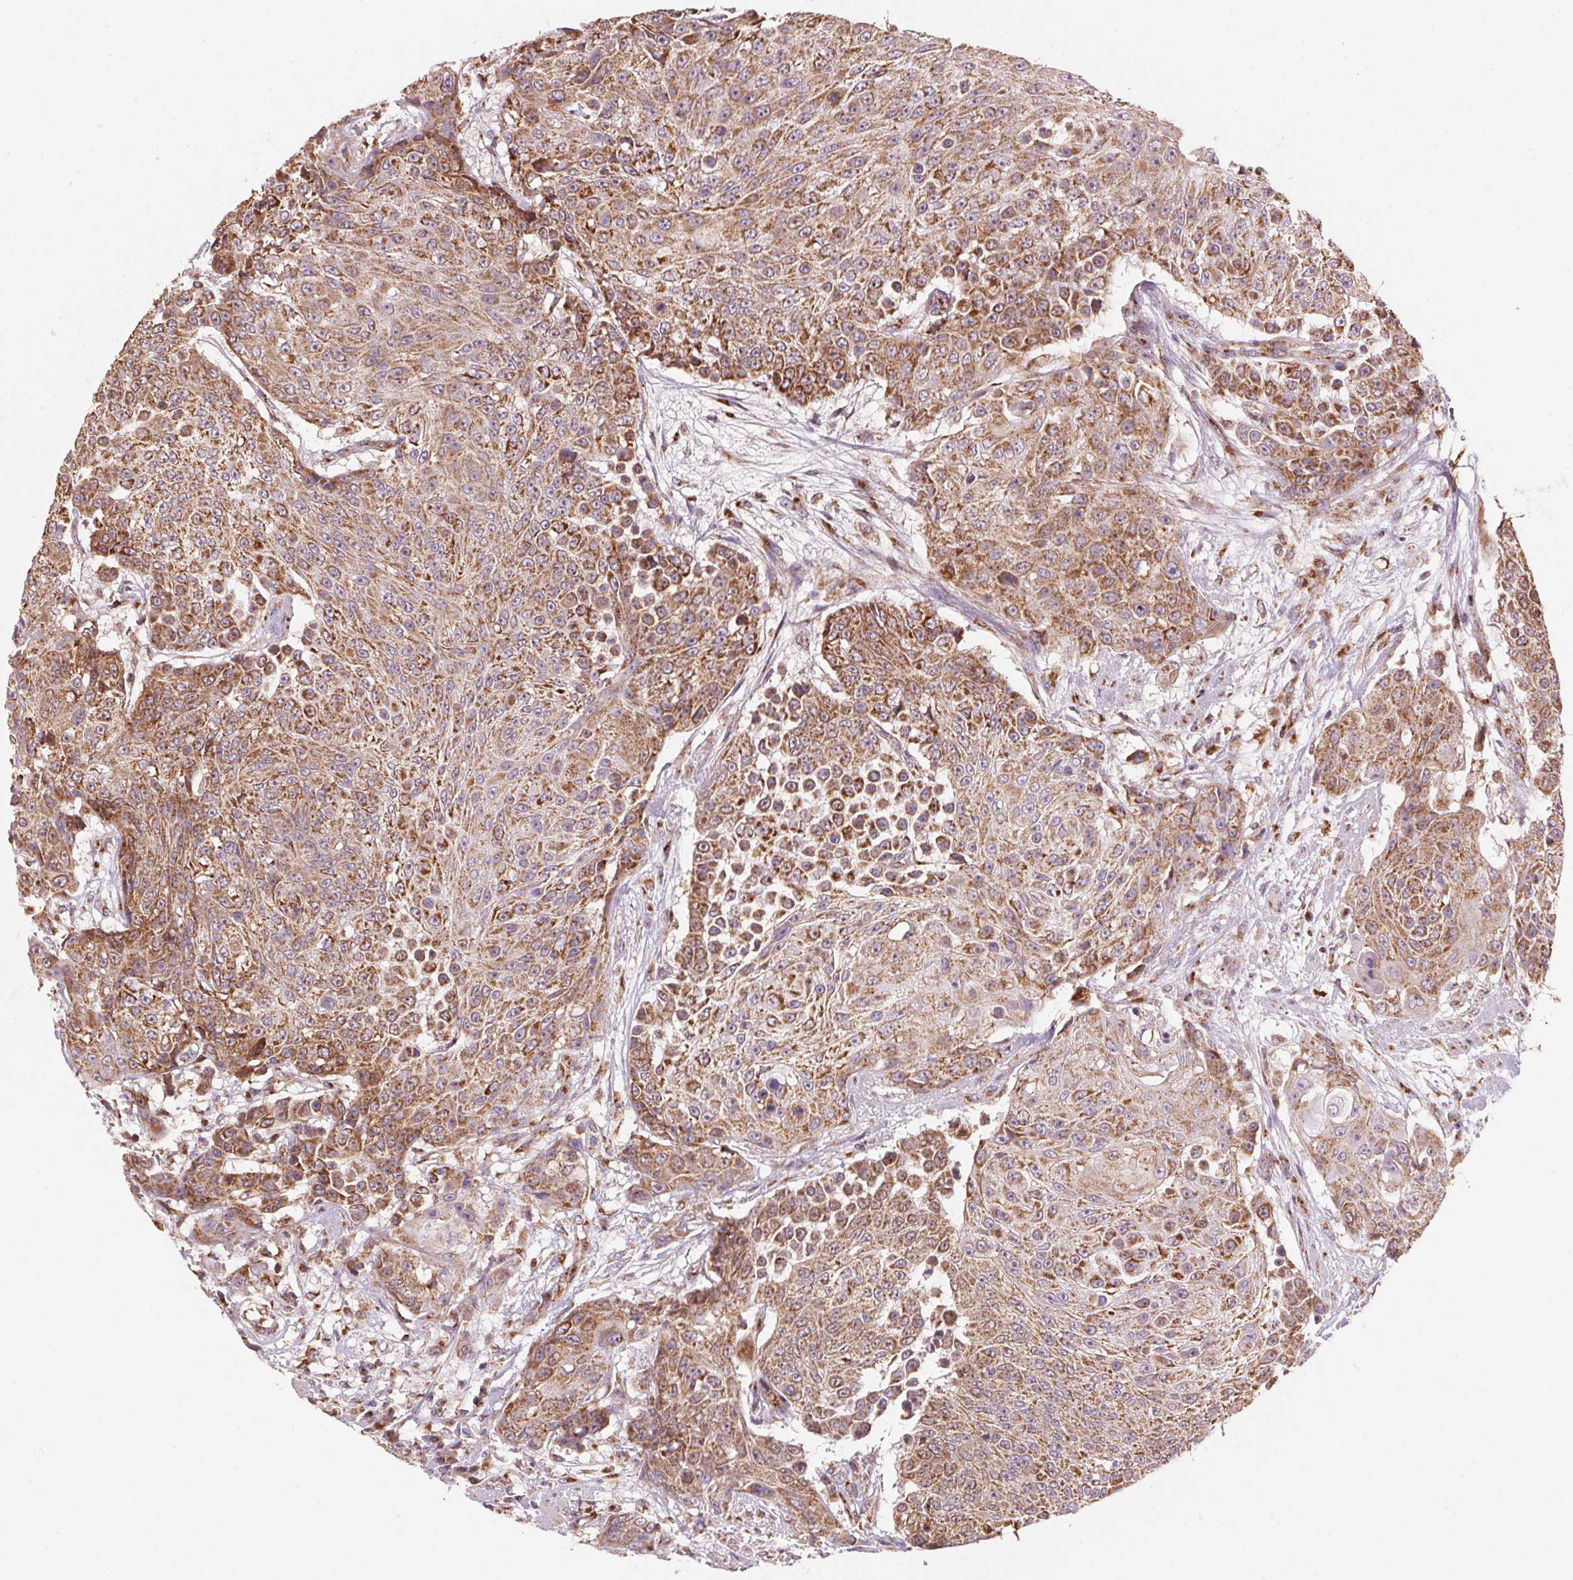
{"staining": {"intensity": "moderate", "quantity": ">75%", "location": "cytoplasmic/membranous"}, "tissue": "urothelial cancer", "cell_type": "Tumor cells", "image_type": "cancer", "snomed": [{"axis": "morphology", "description": "Urothelial carcinoma, High grade"}, {"axis": "topography", "description": "Urinary bladder"}], "caption": "This image displays IHC staining of high-grade urothelial carcinoma, with medium moderate cytoplasmic/membranous staining in about >75% of tumor cells.", "gene": "TOMM70", "patient": {"sex": "female", "age": 63}}